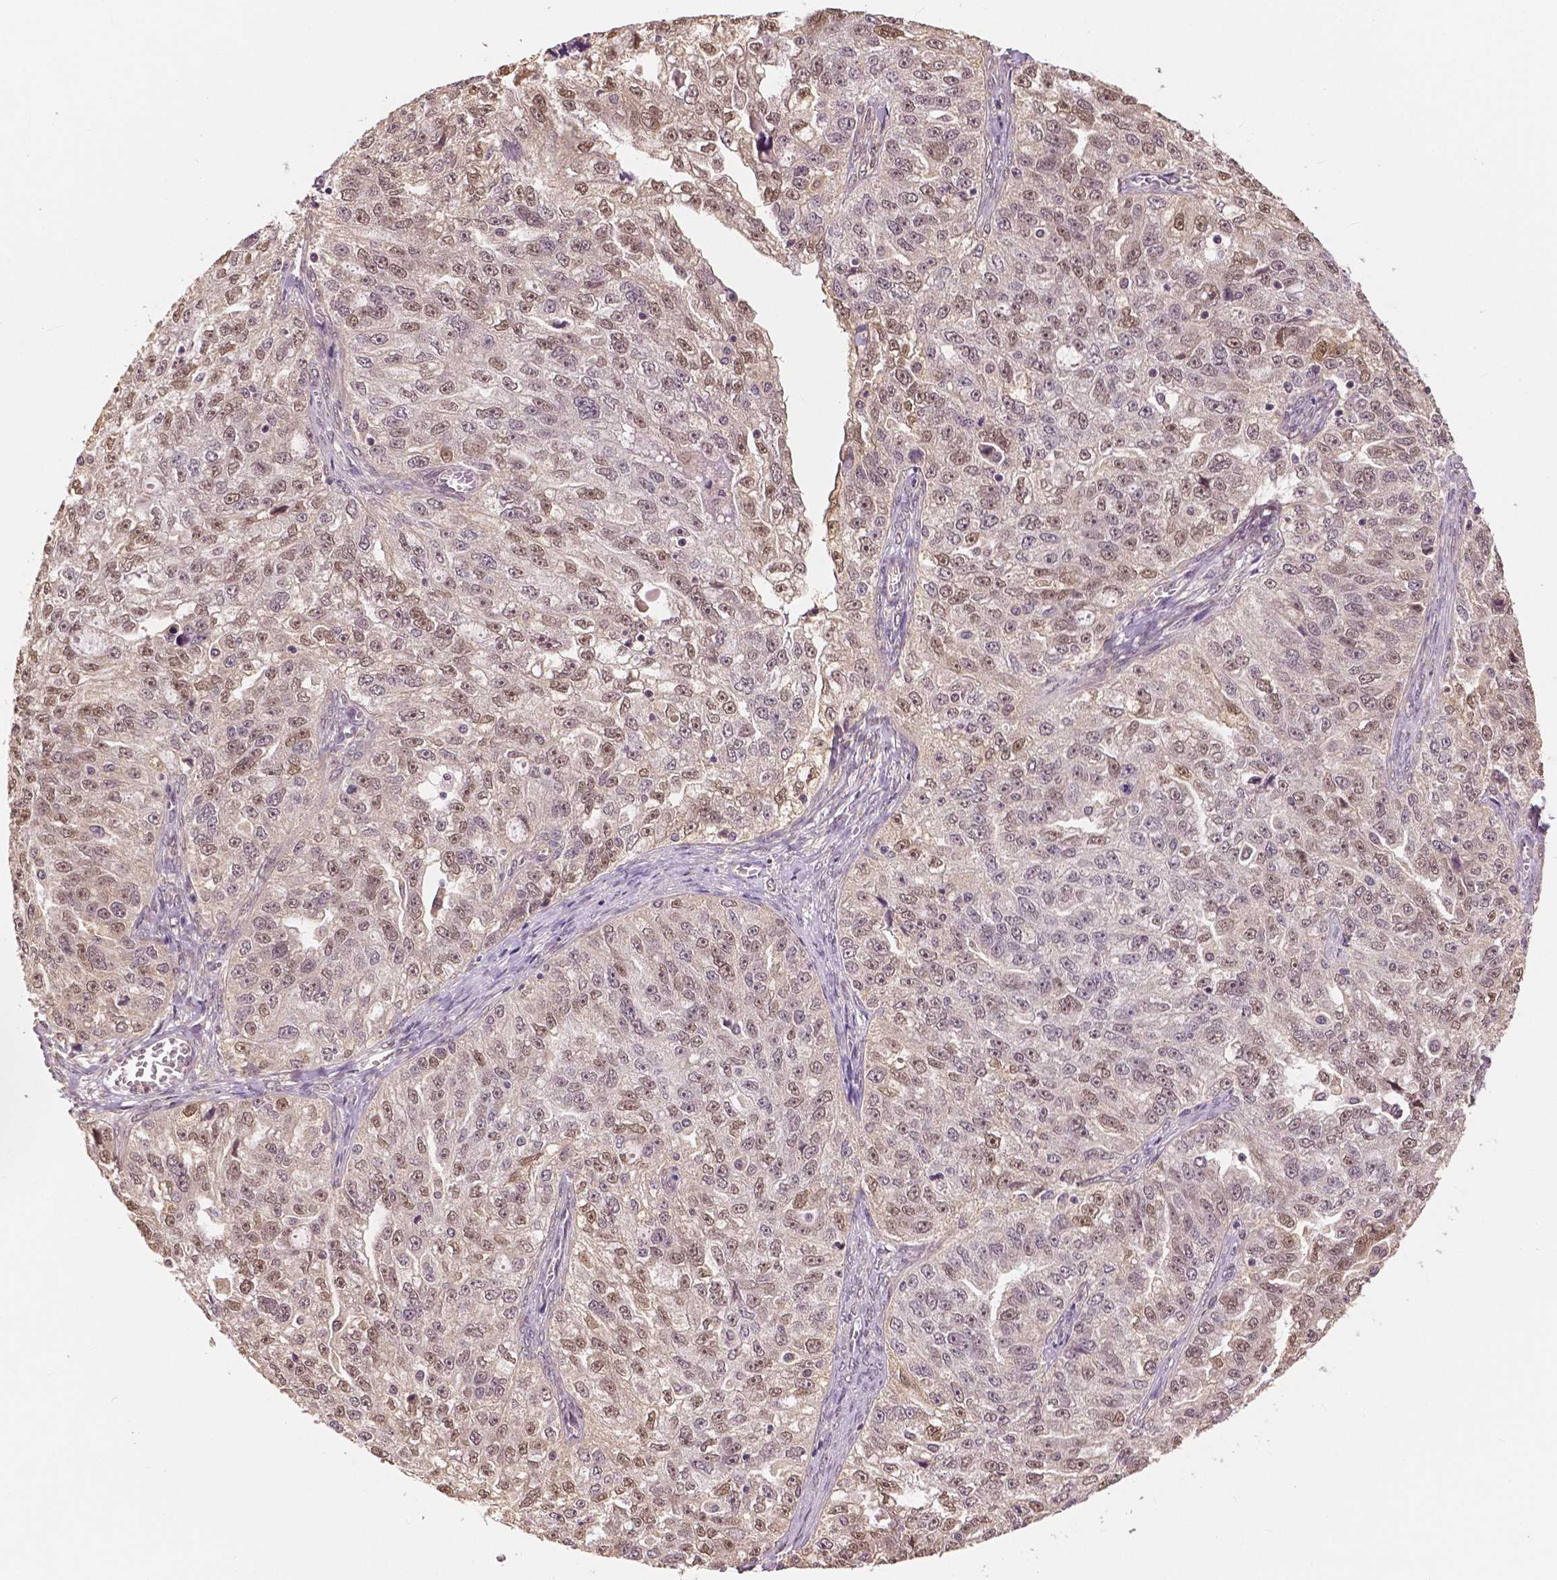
{"staining": {"intensity": "moderate", "quantity": ">75%", "location": "nuclear"}, "tissue": "ovarian cancer", "cell_type": "Tumor cells", "image_type": "cancer", "snomed": [{"axis": "morphology", "description": "Cystadenocarcinoma, serous, NOS"}, {"axis": "topography", "description": "Ovary"}], "caption": "Protein expression by IHC displays moderate nuclear expression in approximately >75% of tumor cells in ovarian cancer.", "gene": "MAP1LC3B", "patient": {"sex": "female", "age": 51}}